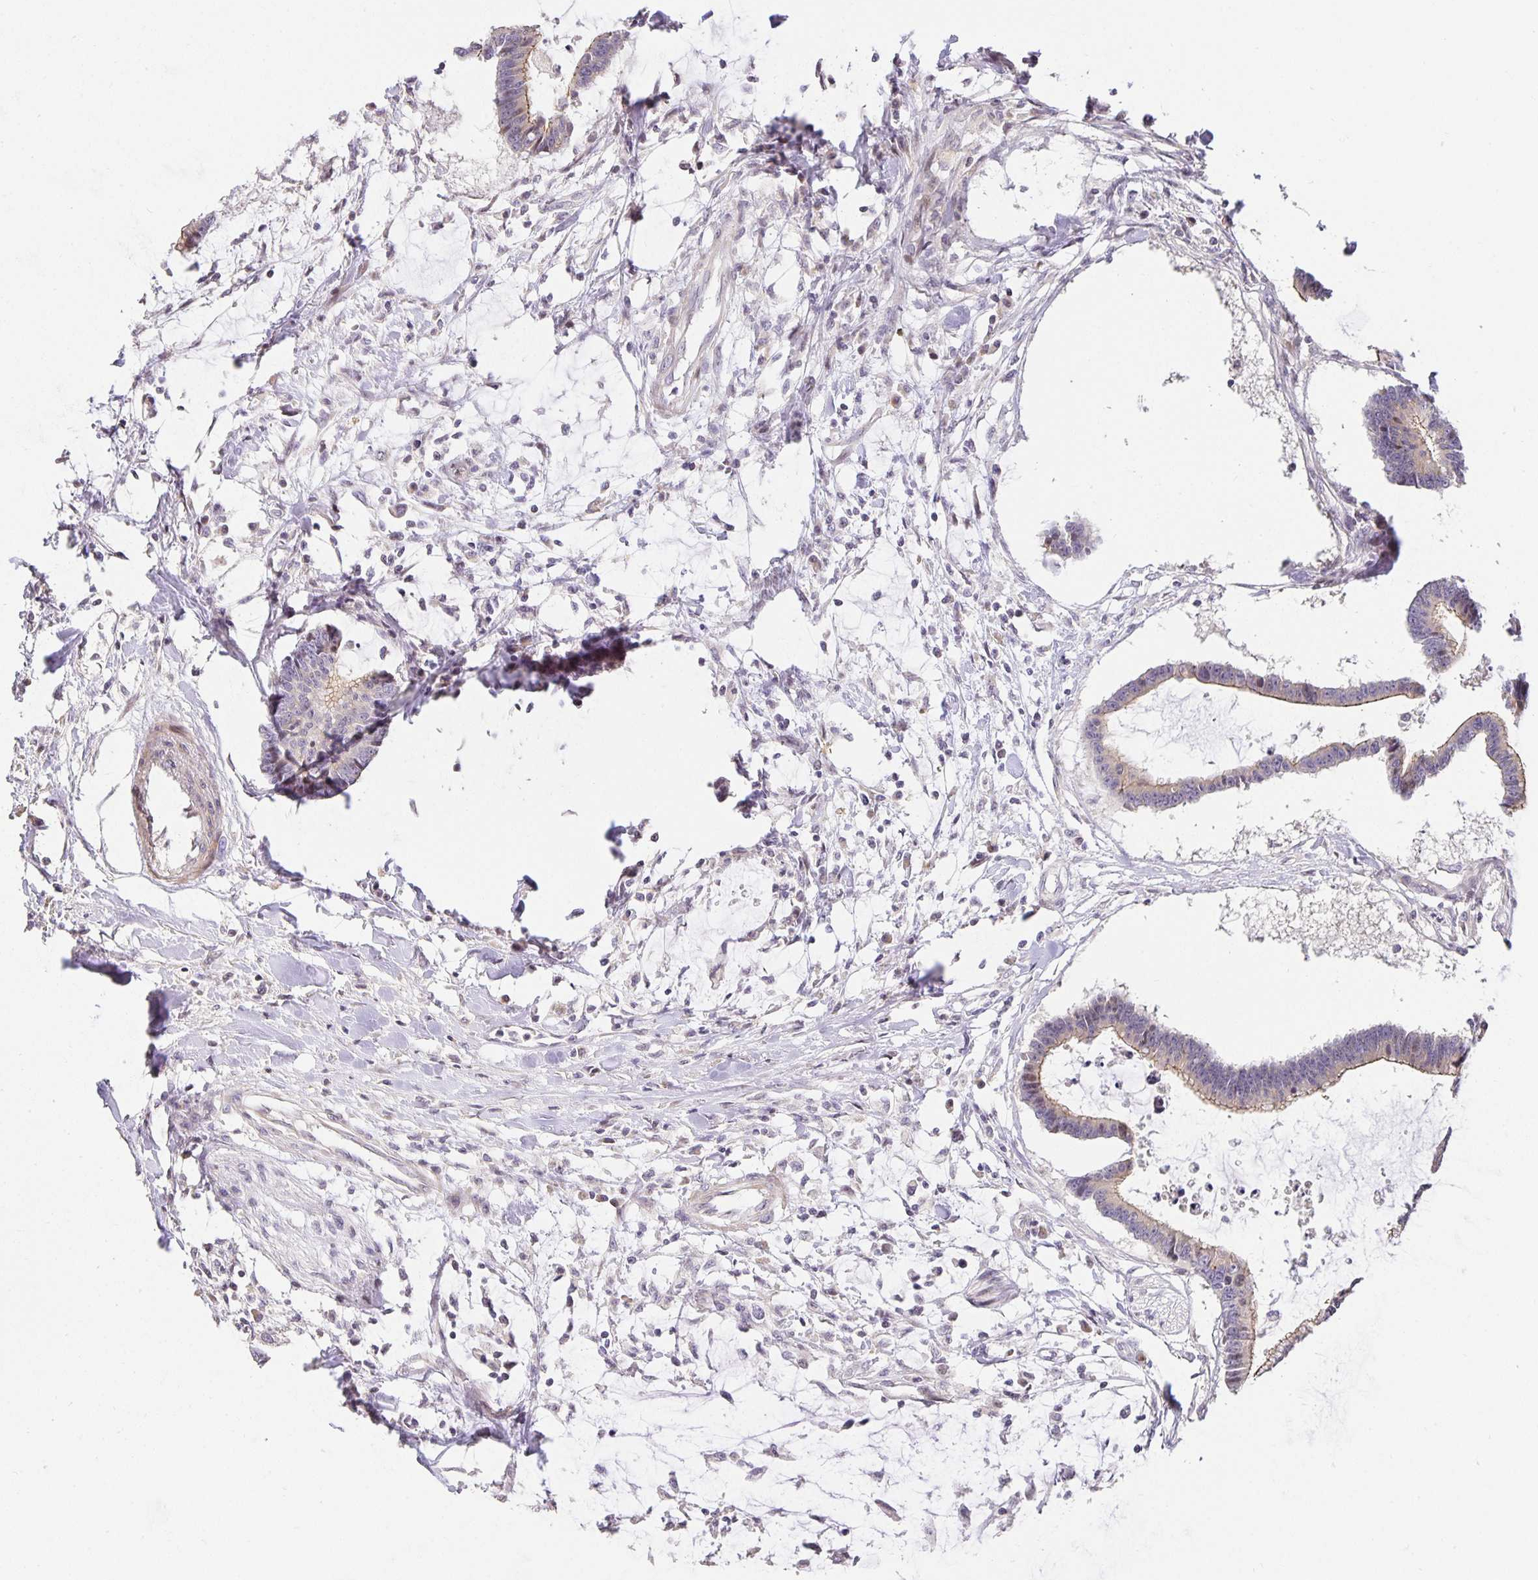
{"staining": {"intensity": "weak", "quantity": "<25%", "location": "cytoplasmic/membranous"}, "tissue": "colorectal cancer", "cell_type": "Tumor cells", "image_type": "cancer", "snomed": [{"axis": "morphology", "description": "Adenocarcinoma, NOS"}, {"axis": "topography", "description": "Colon"}], "caption": "The IHC image has no significant expression in tumor cells of adenocarcinoma (colorectal) tissue. Brightfield microscopy of immunohistochemistry (IHC) stained with DAB (brown) and hematoxylin (blue), captured at high magnification.", "gene": "TJP3", "patient": {"sex": "female", "age": 78}}